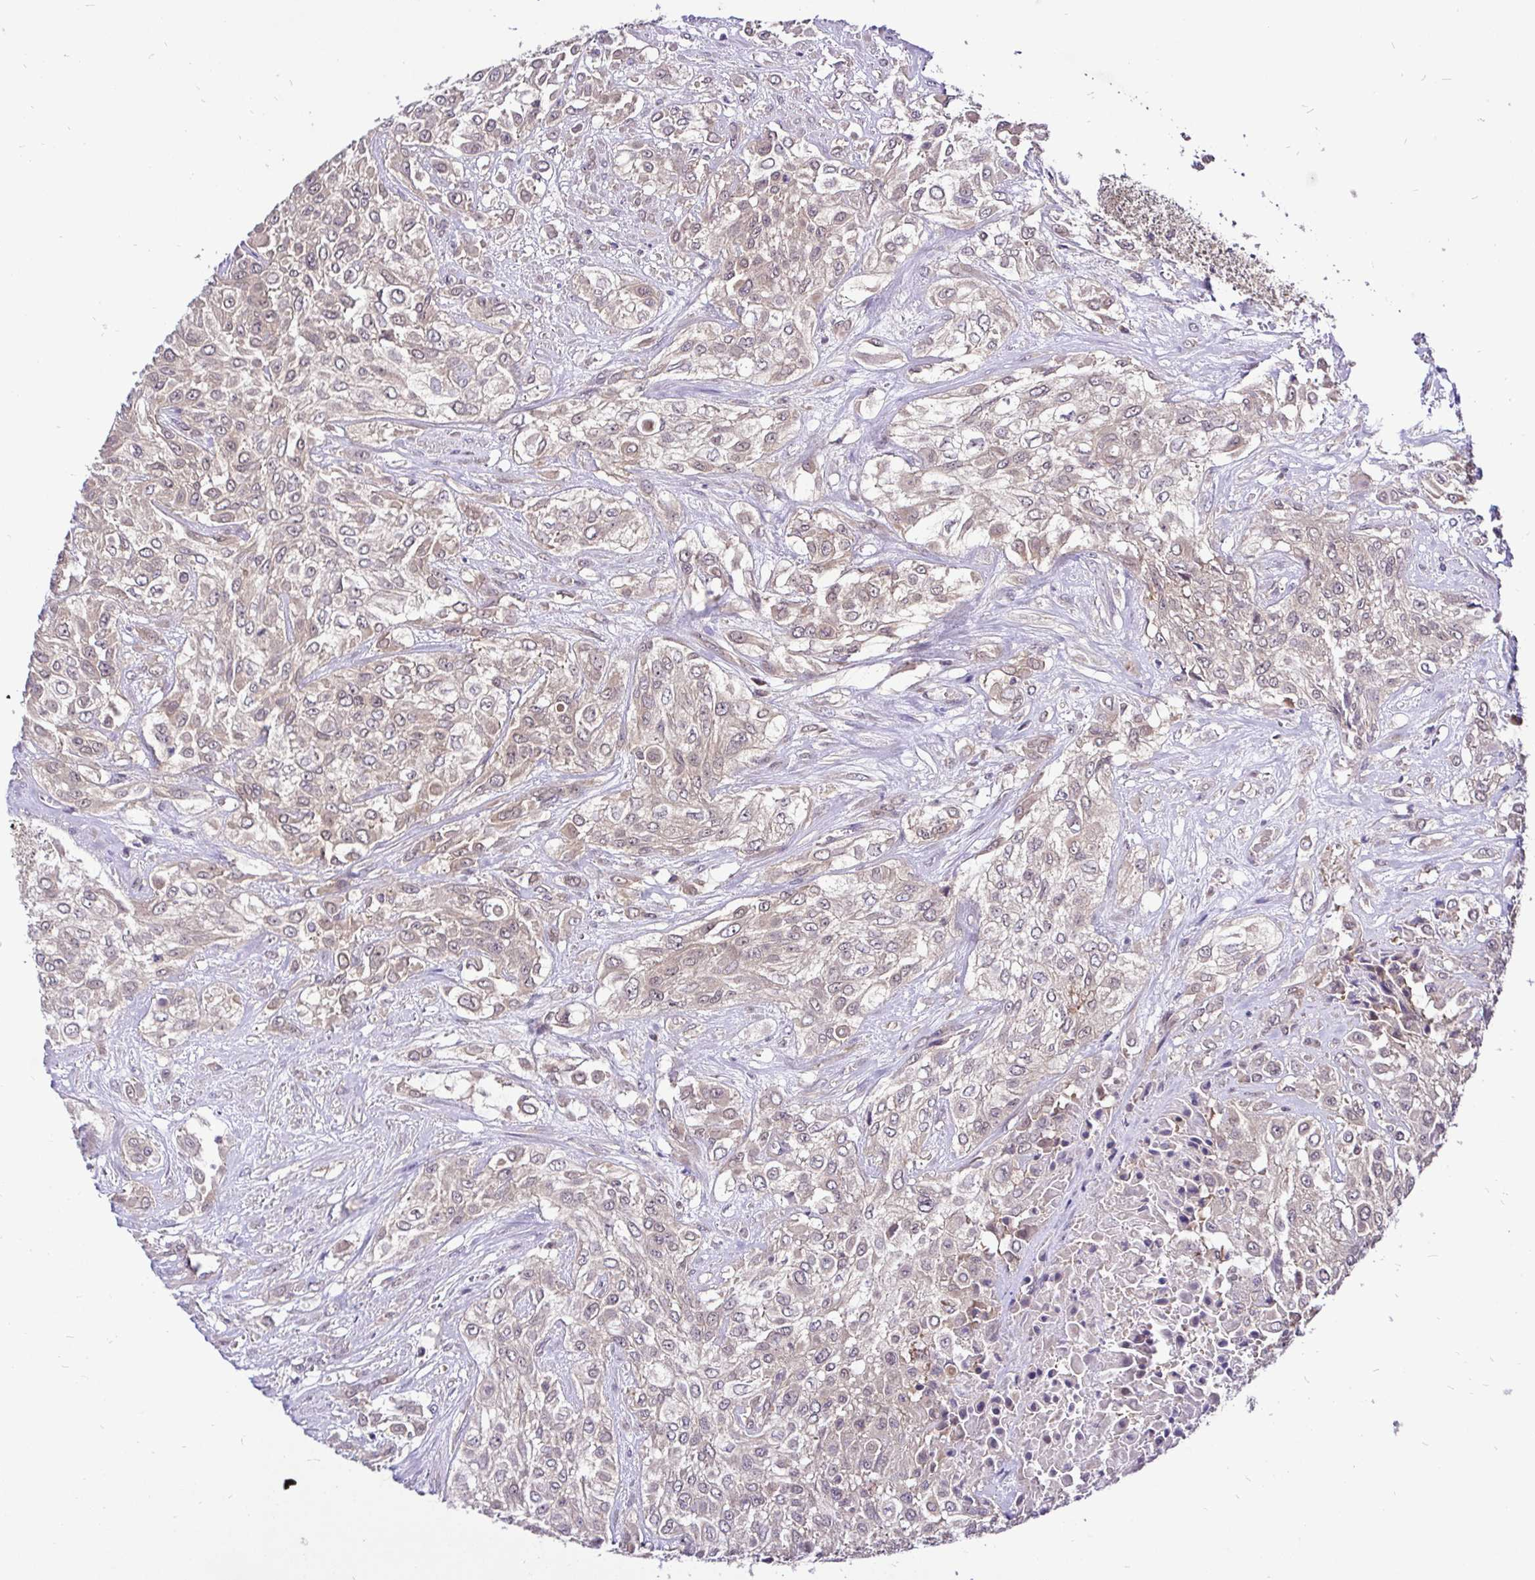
{"staining": {"intensity": "weak", "quantity": ">75%", "location": "cytoplasmic/membranous"}, "tissue": "urothelial cancer", "cell_type": "Tumor cells", "image_type": "cancer", "snomed": [{"axis": "morphology", "description": "Urothelial carcinoma, High grade"}, {"axis": "topography", "description": "Urinary bladder"}], "caption": "Tumor cells show low levels of weak cytoplasmic/membranous expression in about >75% of cells in urothelial cancer.", "gene": "UBE2M", "patient": {"sex": "male", "age": 57}}